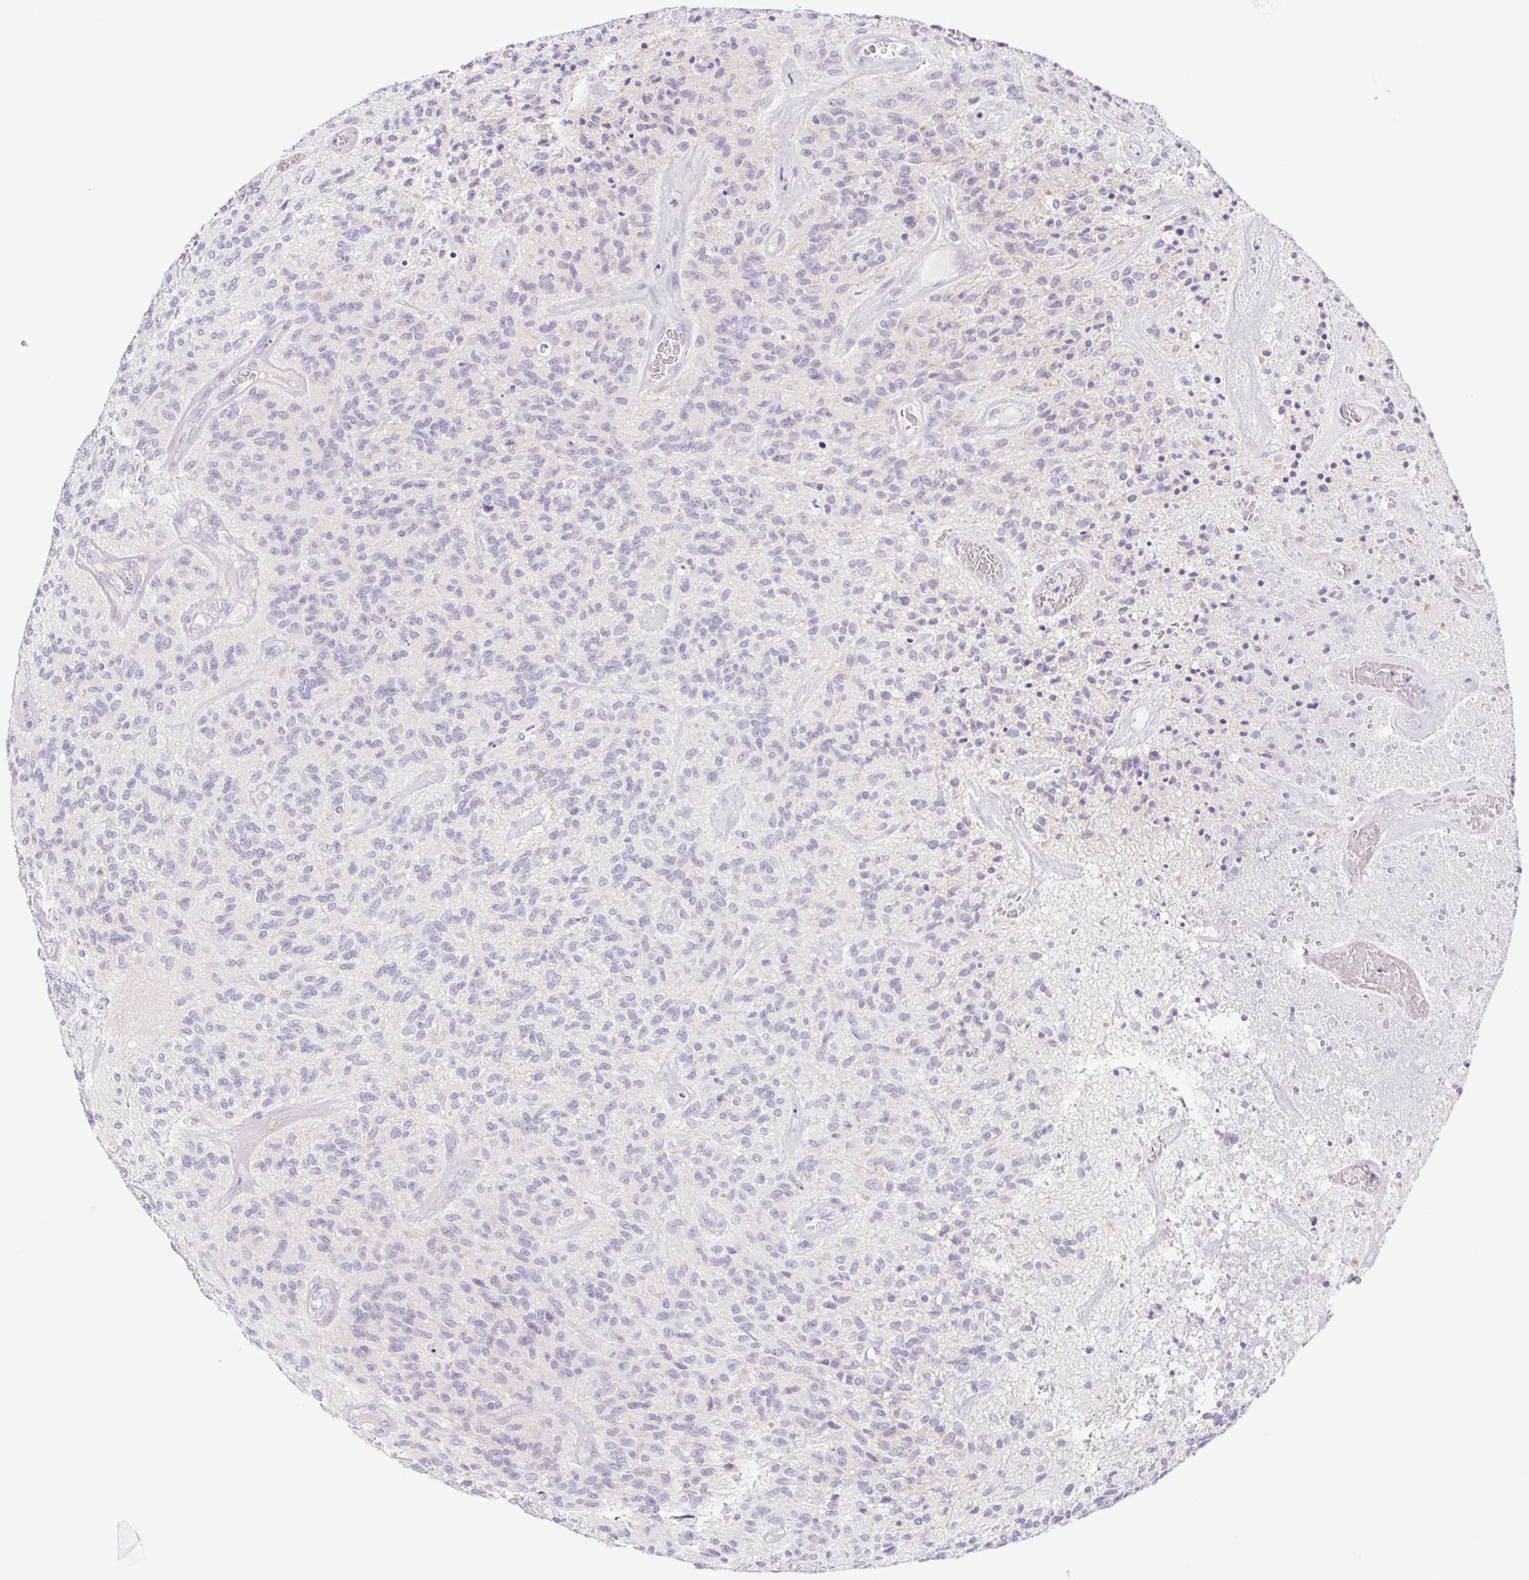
{"staining": {"intensity": "negative", "quantity": "none", "location": "none"}, "tissue": "glioma", "cell_type": "Tumor cells", "image_type": "cancer", "snomed": [{"axis": "morphology", "description": "Glioma, malignant, High grade"}, {"axis": "topography", "description": "Brain"}], "caption": "Immunohistochemistry image of human malignant glioma (high-grade) stained for a protein (brown), which reveals no expression in tumor cells.", "gene": "CYP21A2", "patient": {"sex": "male", "age": 76}}